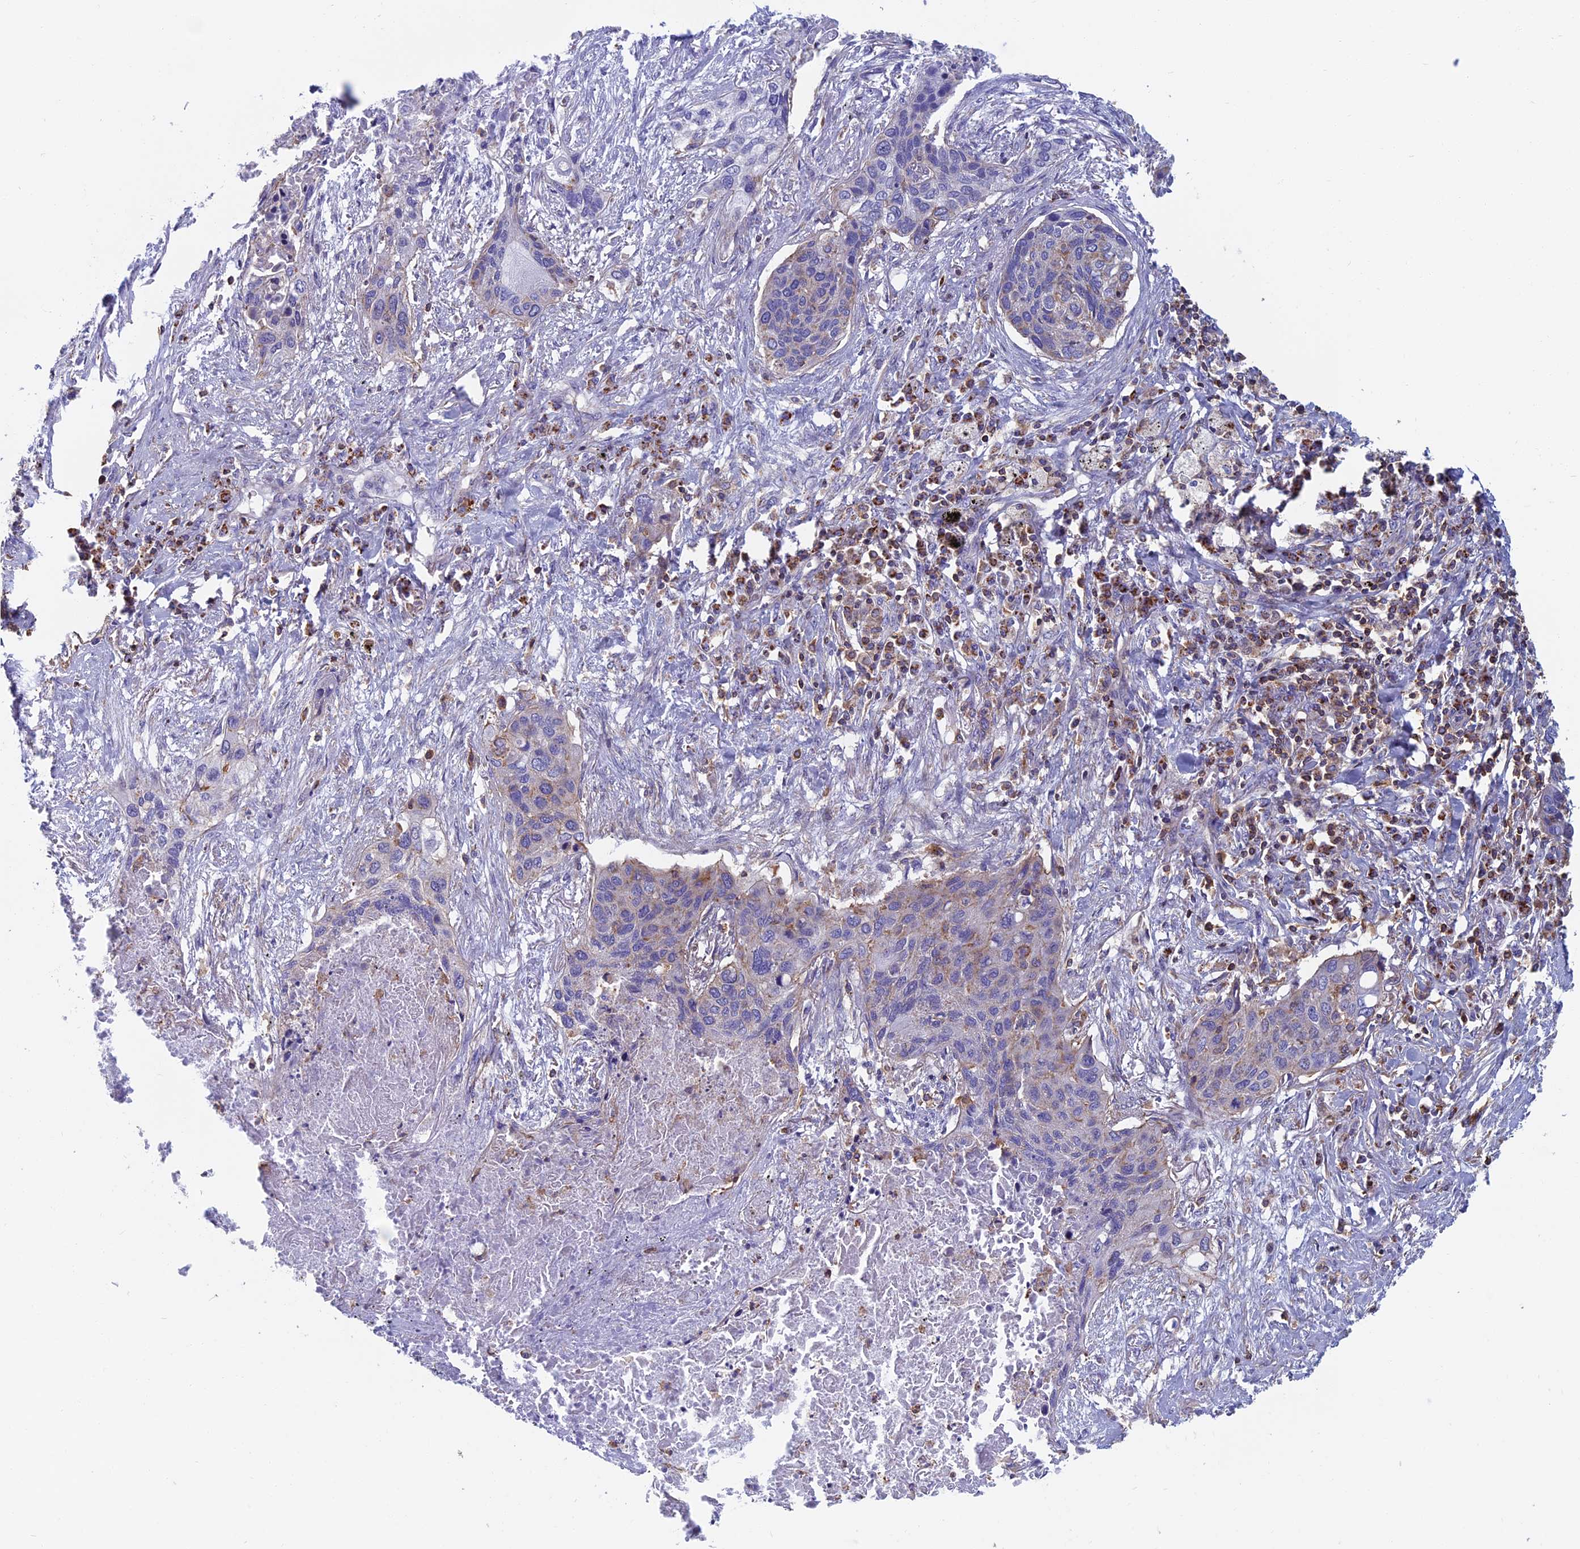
{"staining": {"intensity": "weak", "quantity": "<25%", "location": "cytoplasmic/membranous"}, "tissue": "lung cancer", "cell_type": "Tumor cells", "image_type": "cancer", "snomed": [{"axis": "morphology", "description": "Squamous cell carcinoma, NOS"}, {"axis": "topography", "description": "Lung"}], "caption": "There is no significant positivity in tumor cells of lung cancer (squamous cell carcinoma). (DAB IHC with hematoxylin counter stain).", "gene": "HSD17B8", "patient": {"sex": "female", "age": 63}}